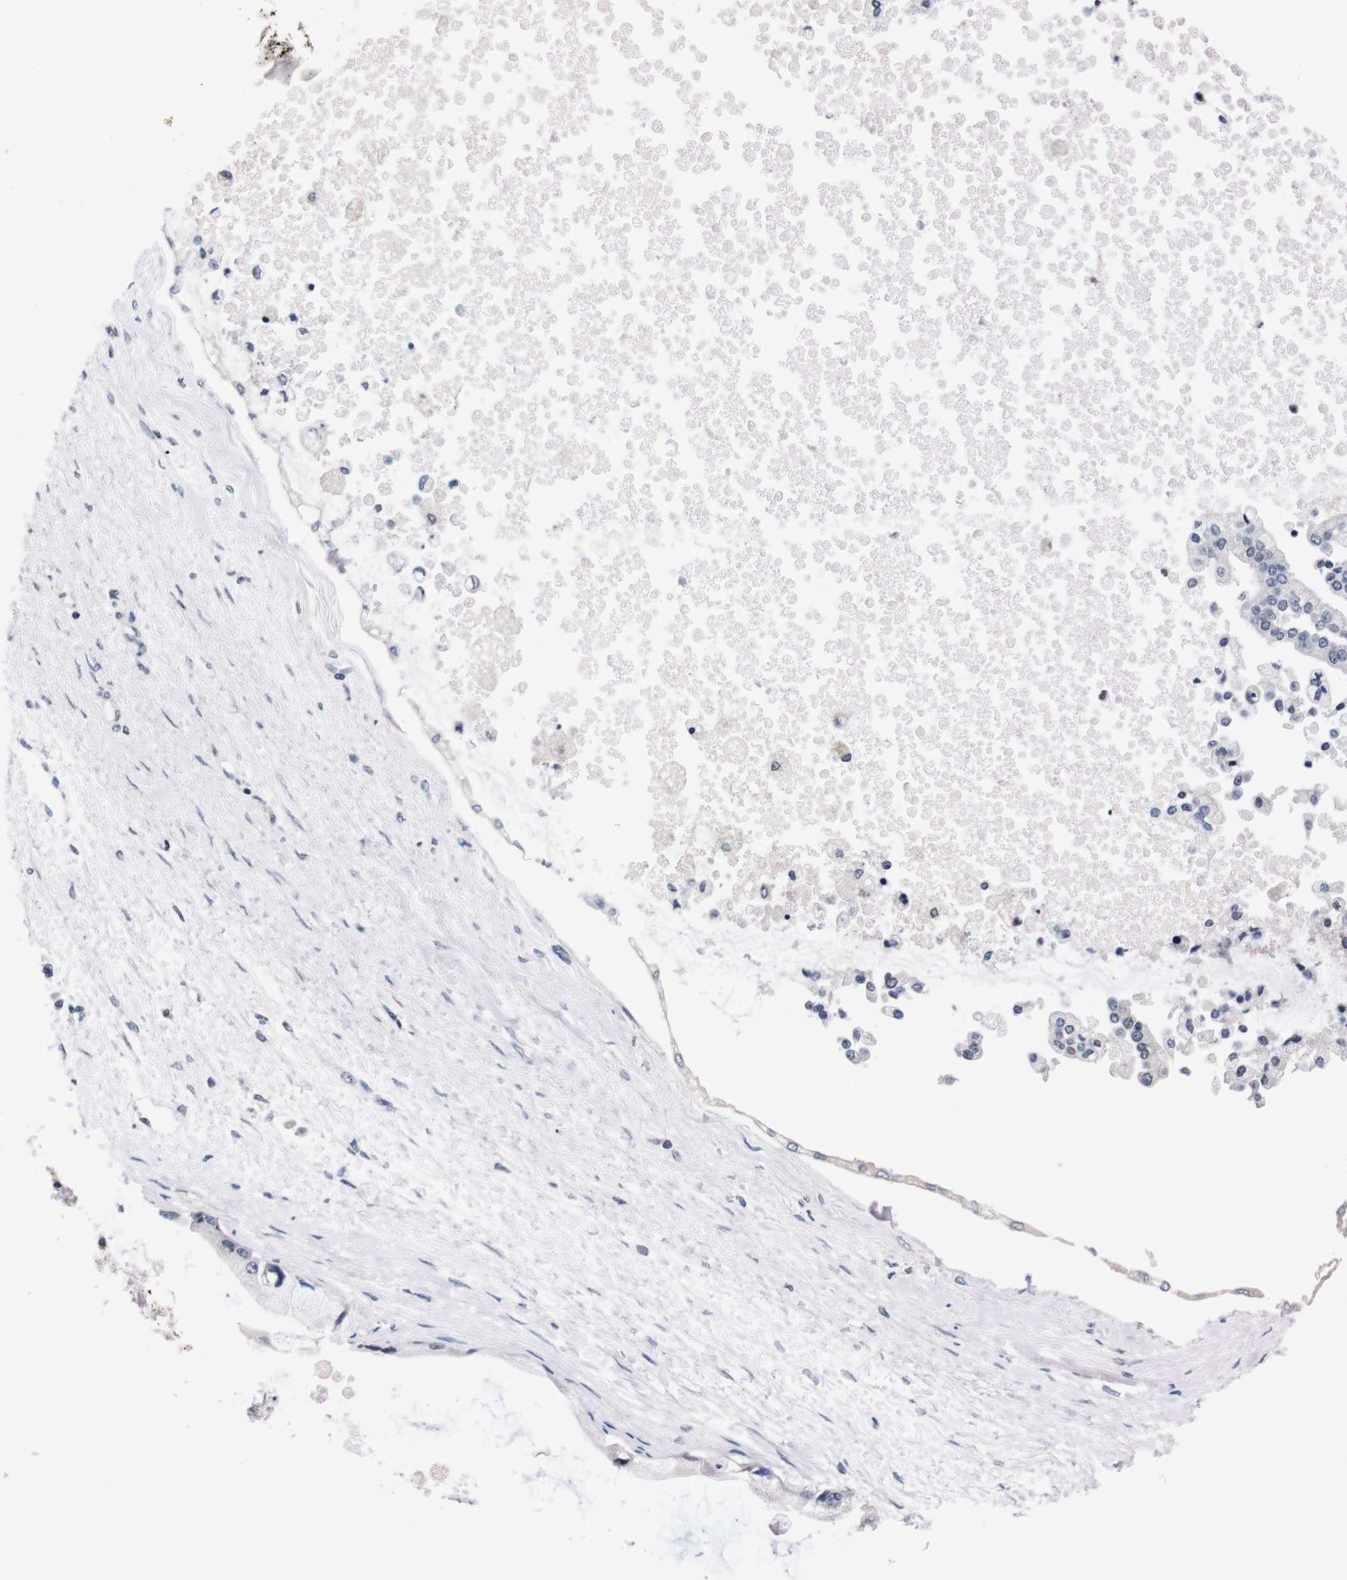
{"staining": {"intensity": "negative", "quantity": "none", "location": "none"}, "tissue": "liver cancer", "cell_type": "Tumor cells", "image_type": "cancer", "snomed": [{"axis": "morphology", "description": "Cholangiocarcinoma"}, {"axis": "topography", "description": "Liver"}], "caption": "This histopathology image is of liver cancer stained with immunohistochemistry to label a protein in brown with the nuclei are counter-stained blue. There is no positivity in tumor cells.", "gene": "TNFRSF21", "patient": {"sex": "male", "age": 50}}